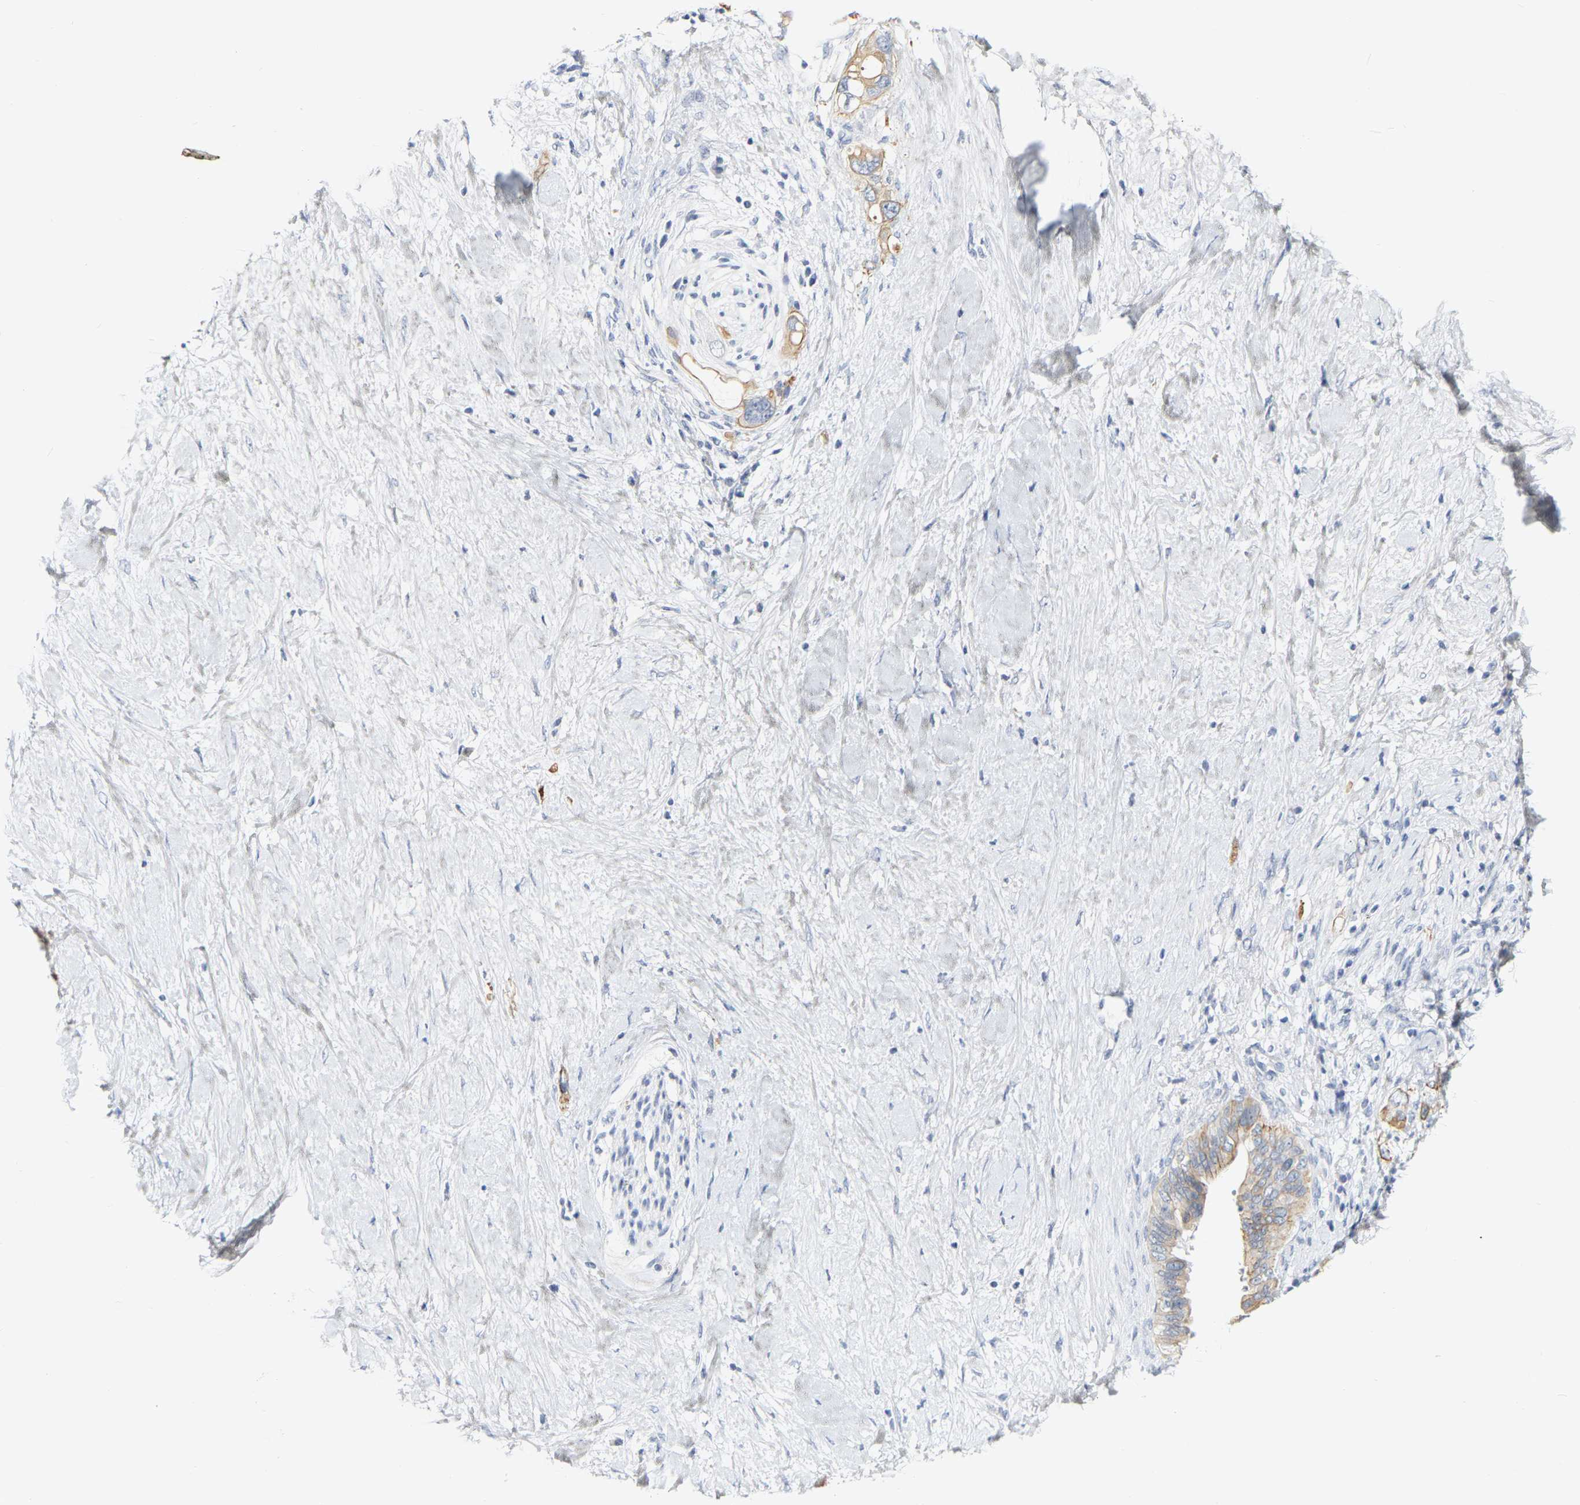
{"staining": {"intensity": "moderate", "quantity": ">75%", "location": "cytoplasmic/membranous"}, "tissue": "pancreatic cancer", "cell_type": "Tumor cells", "image_type": "cancer", "snomed": [{"axis": "morphology", "description": "Adenocarcinoma, NOS"}, {"axis": "topography", "description": "Pancreas"}], "caption": "The micrograph demonstrates immunohistochemical staining of adenocarcinoma (pancreatic). There is moderate cytoplasmic/membranous staining is appreciated in approximately >75% of tumor cells. Immunohistochemistry stains the protein of interest in brown and the nuclei are stained blue.", "gene": "KRT76", "patient": {"sex": "female", "age": 56}}